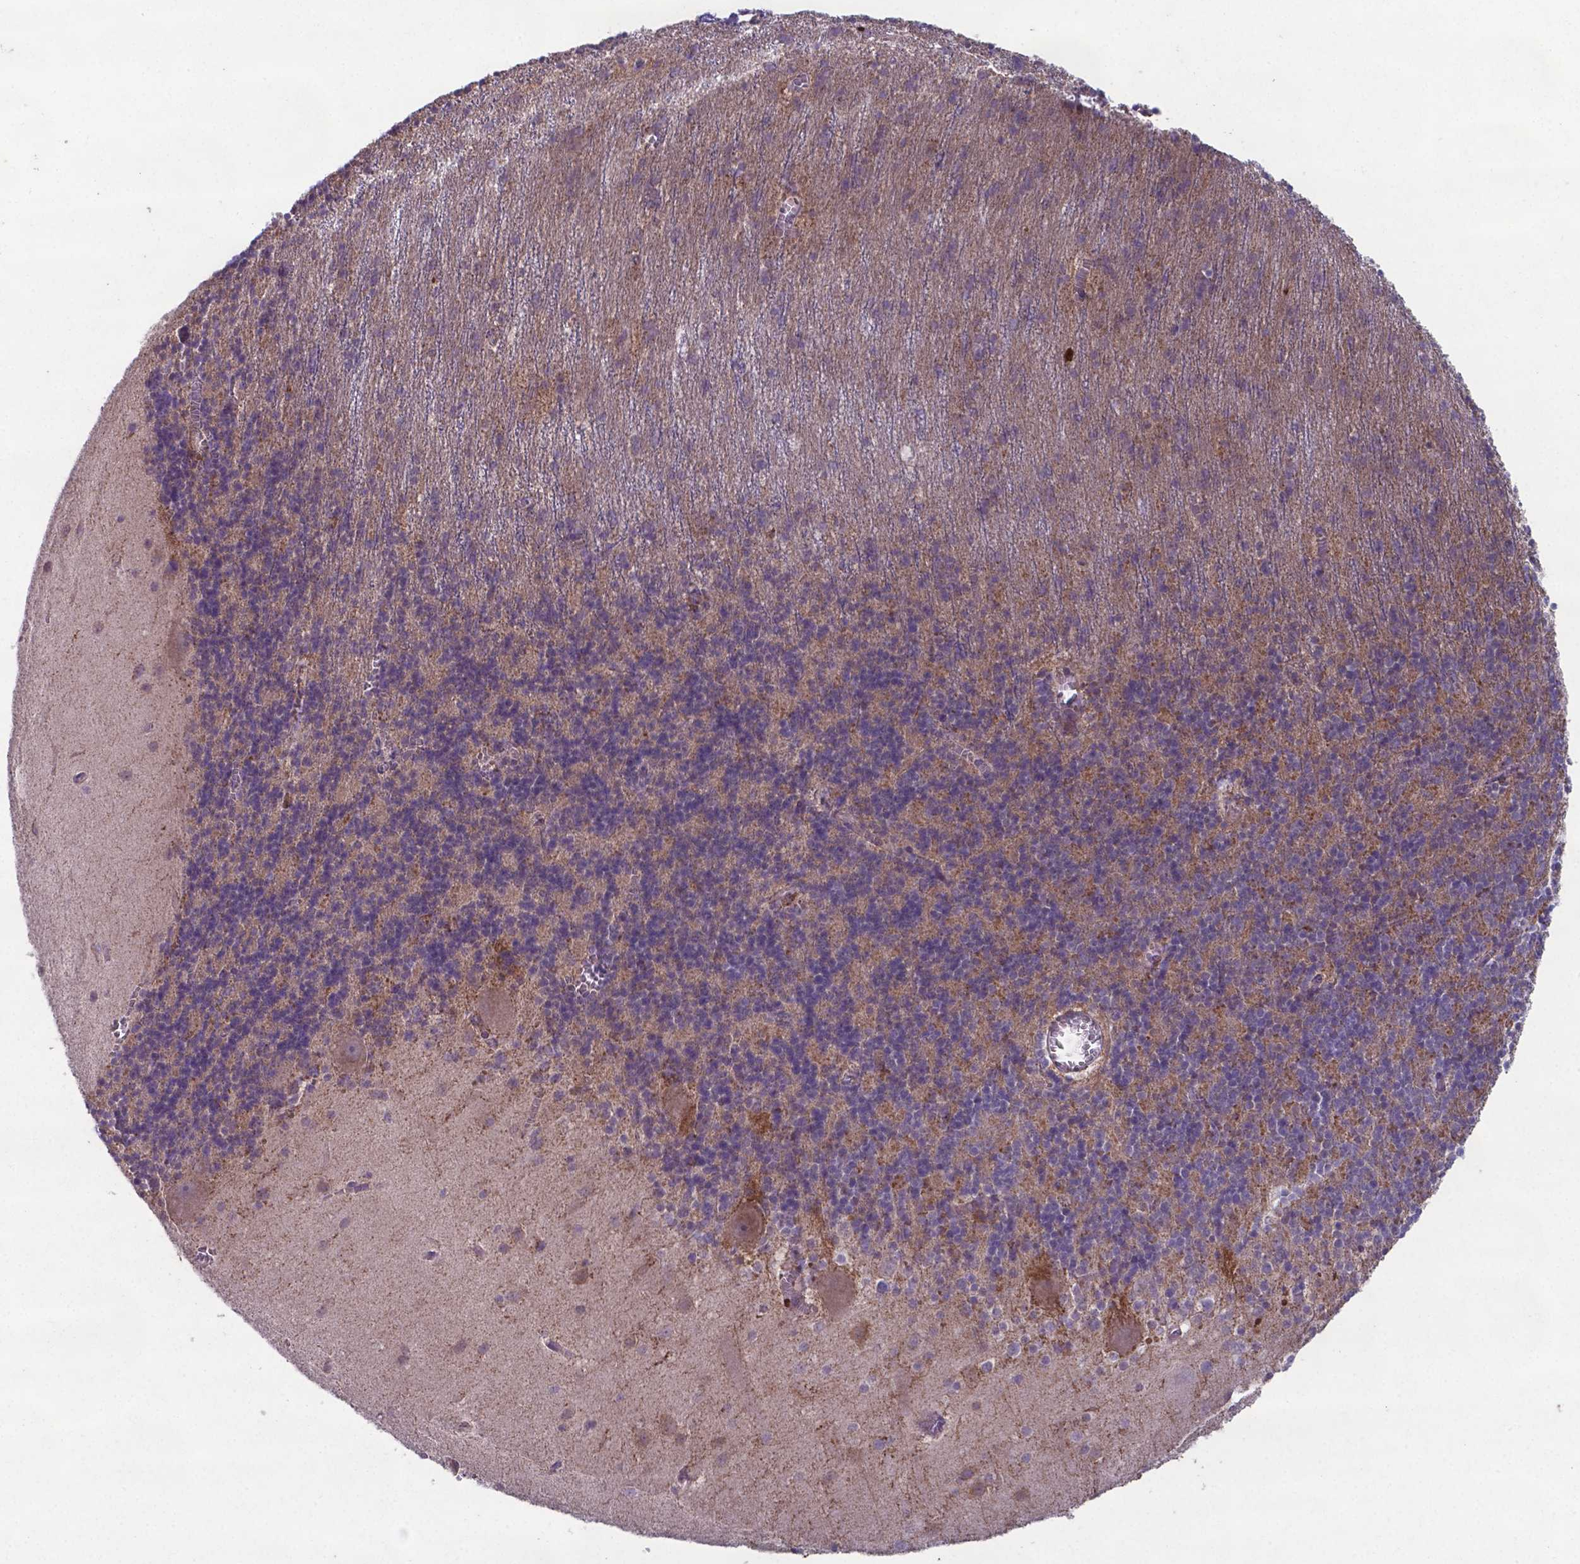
{"staining": {"intensity": "moderate", "quantity": "25%-75%", "location": "cytoplasmic/membranous"}, "tissue": "cerebellum", "cell_type": "Cells in granular layer", "image_type": "normal", "snomed": [{"axis": "morphology", "description": "Normal tissue, NOS"}, {"axis": "topography", "description": "Cerebellum"}], "caption": "This photomicrograph demonstrates immunohistochemistry staining of benign human cerebellum, with medium moderate cytoplasmic/membranous expression in about 25%-75% of cells in granular layer.", "gene": "TYRO3", "patient": {"sex": "male", "age": 70}}